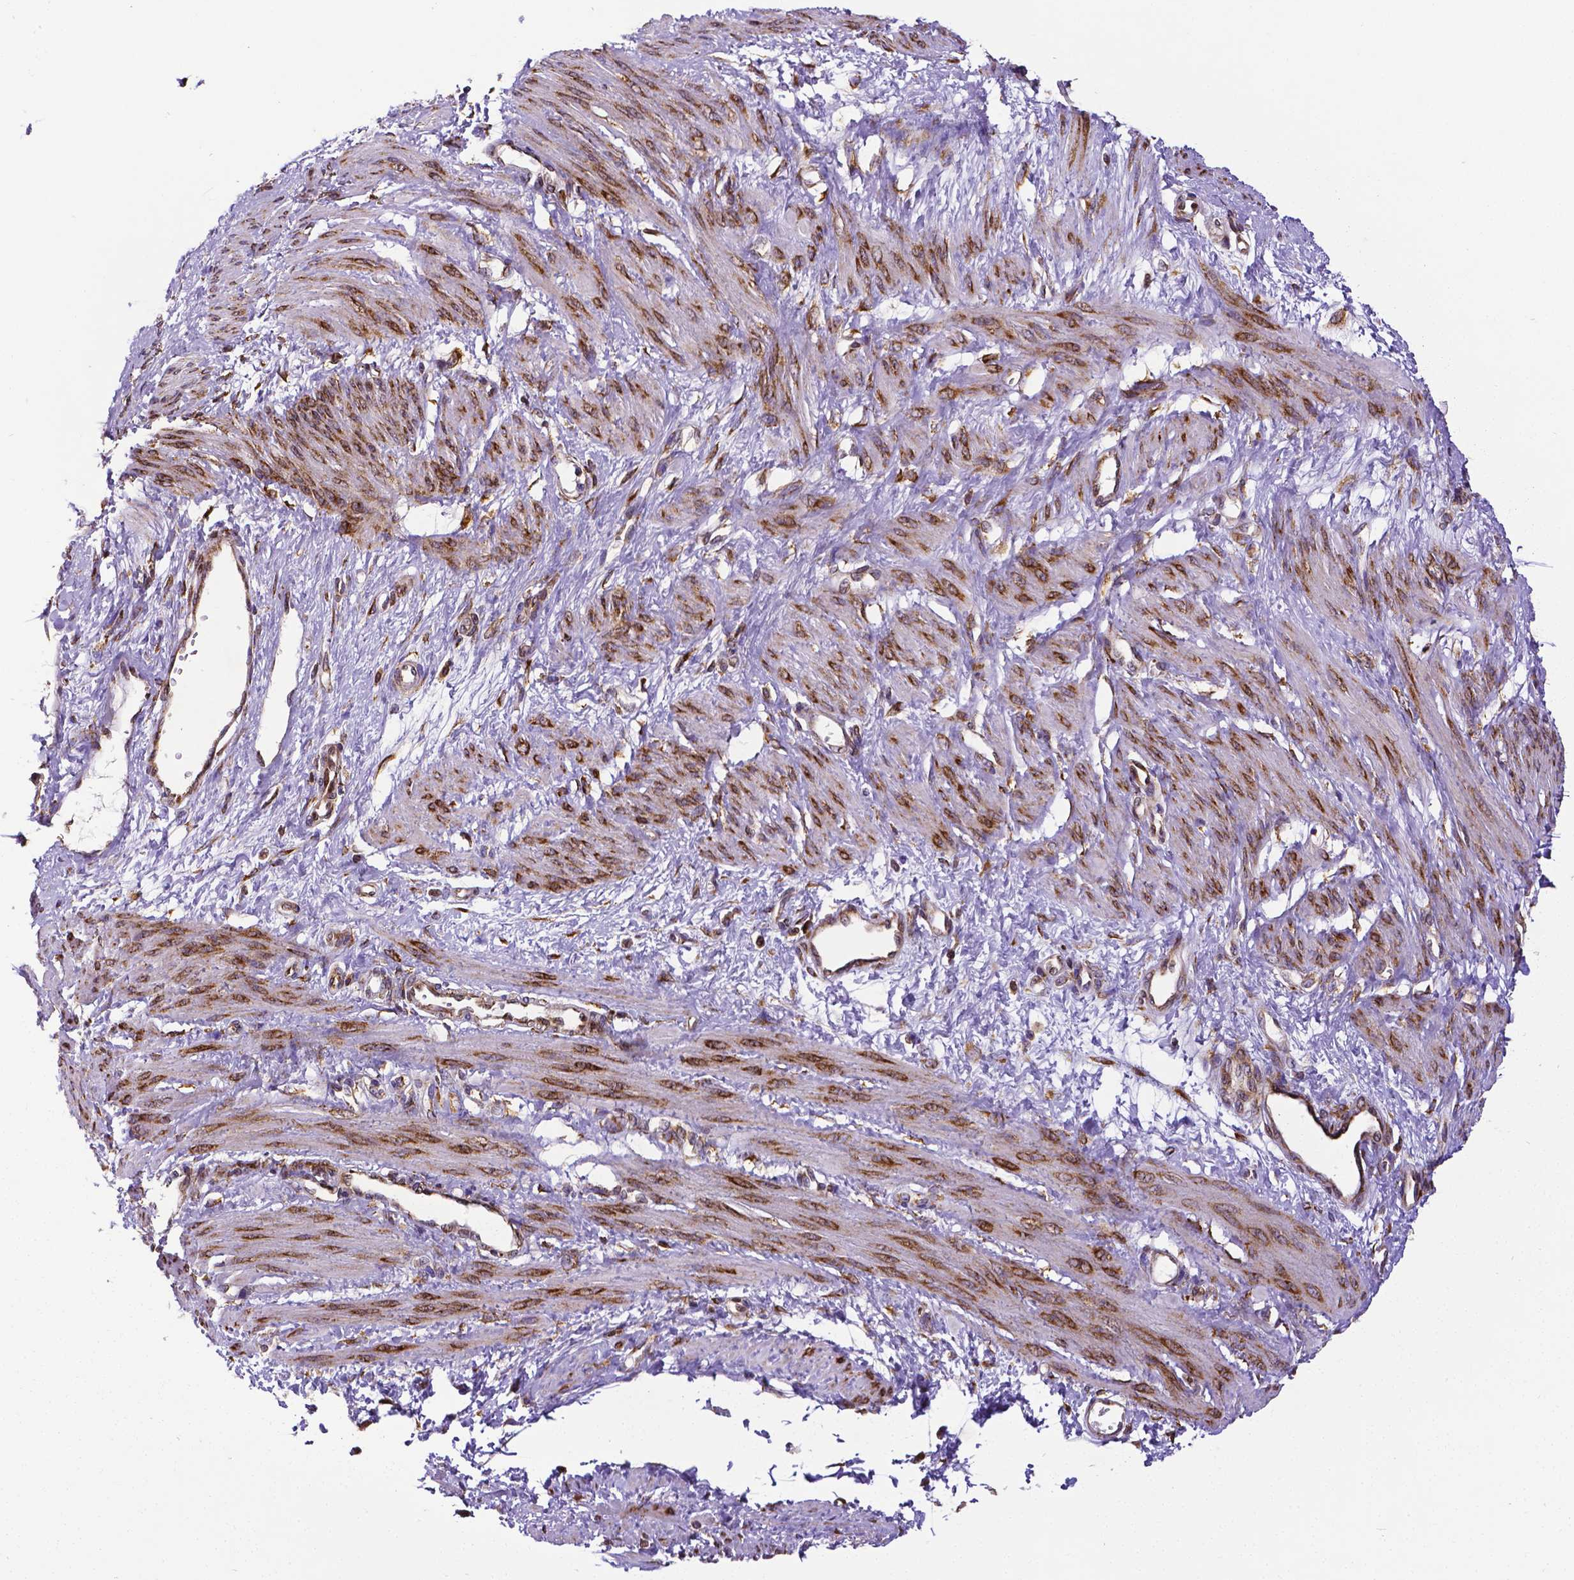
{"staining": {"intensity": "strong", "quantity": ">75%", "location": "cytoplasmic/membranous"}, "tissue": "smooth muscle", "cell_type": "Smooth muscle cells", "image_type": "normal", "snomed": [{"axis": "morphology", "description": "Normal tissue, NOS"}, {"axis": "topography", "description": "Smooth muscle"}, {"axis": "topography", "description": "Uterus"}], "caption": "This image exhibits unremarkable smooth muscle stained with IHC to label a protein in brown. The cytoplasmic/membranous of smooth muscle cells show strong positivity for the protein. Nuclei are counter-stained blue.", "gene": "MTDH", "patient": {"sex": "female", "age": 39}}